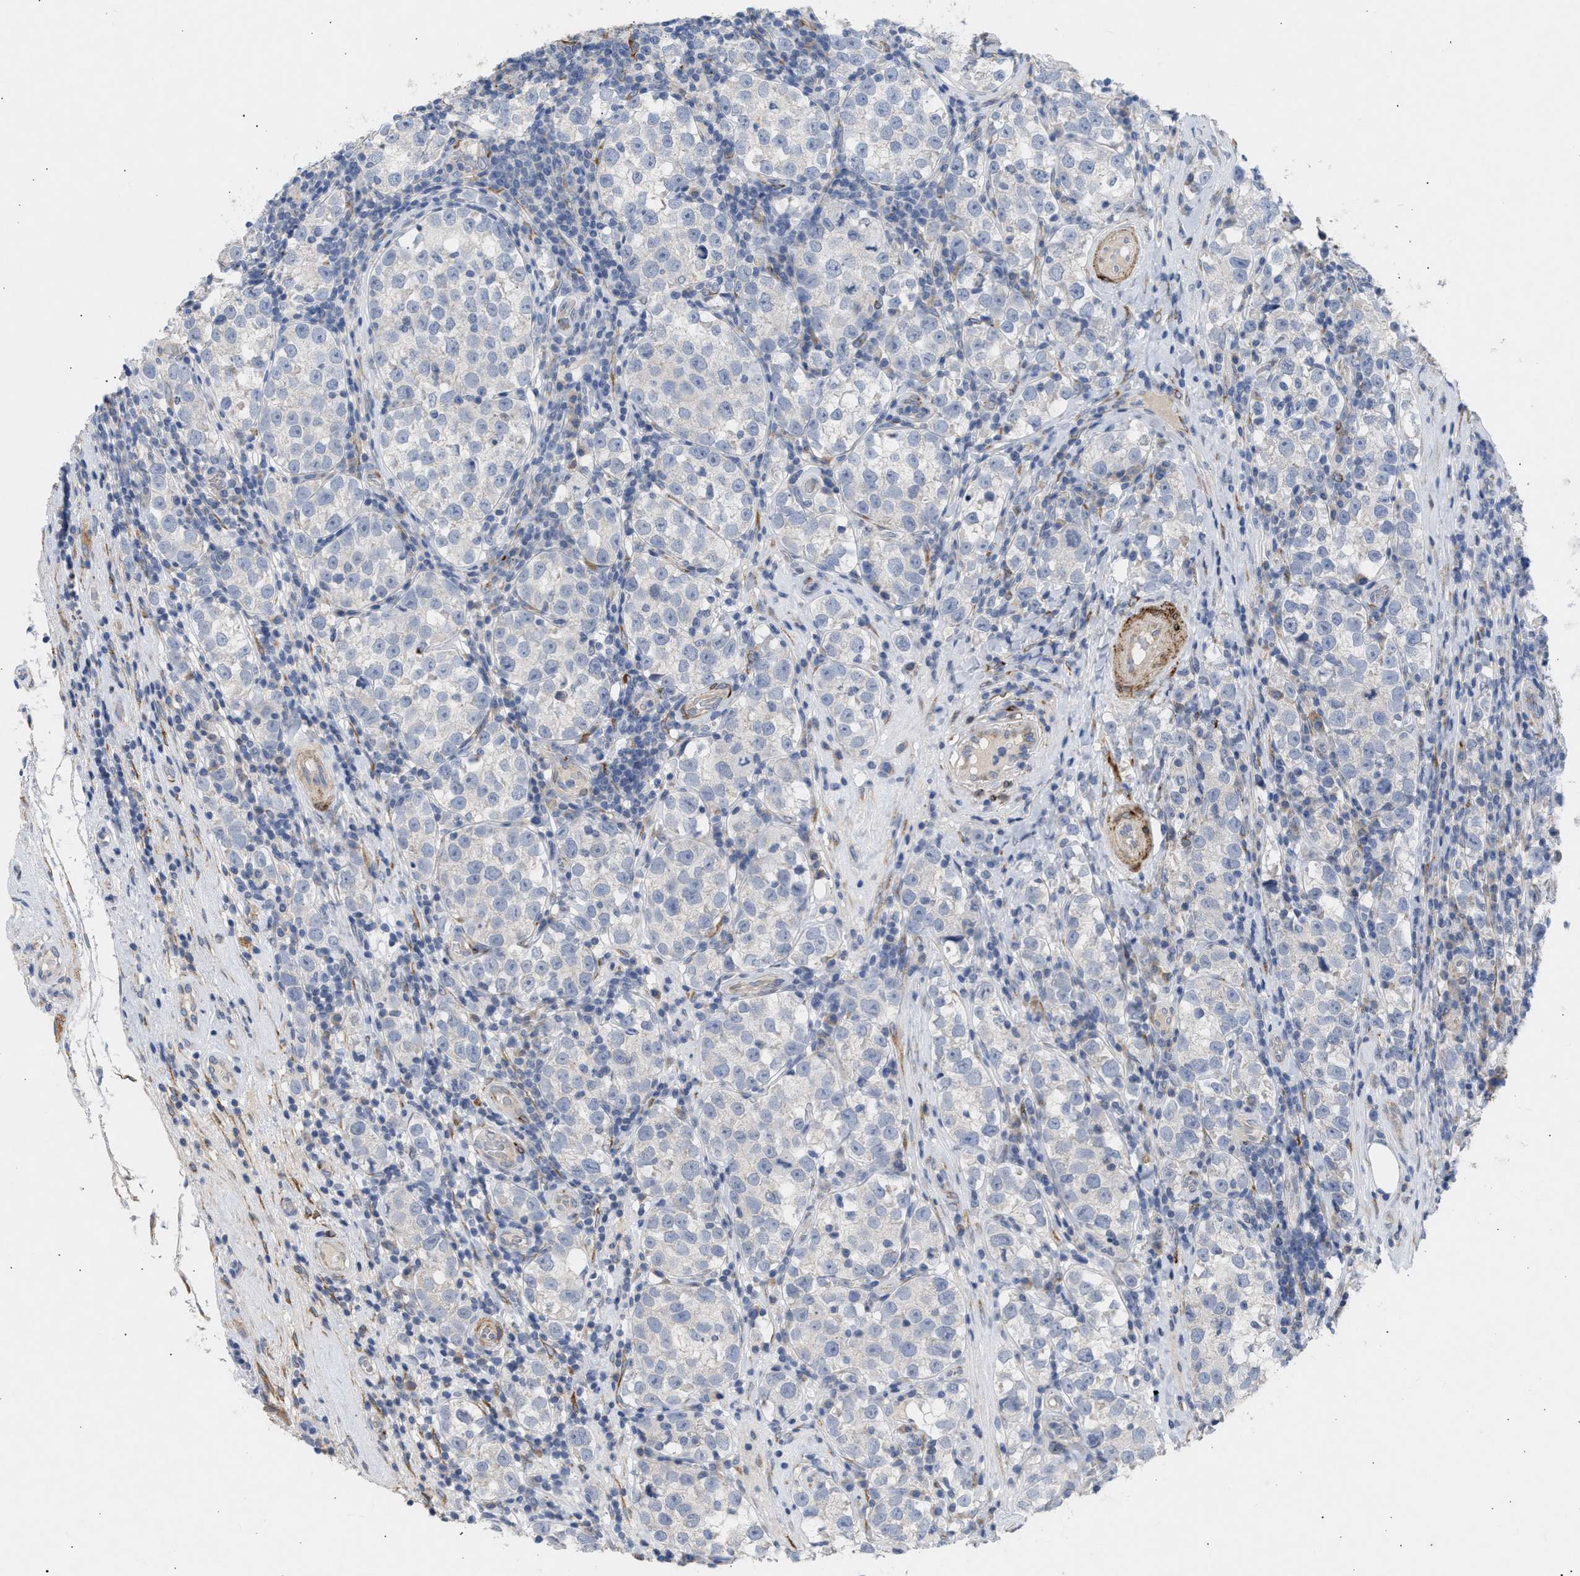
{"staining": {"intensity": "negative", "quantity": "none", "location": "none"}, "tissue": "testis cancer", "cell_type": "Tumor cells", "image_type": "cancer", "snomed": [{"axis": "morphology", "description": "Normal tissue, NOS"}, {"axis": "morphology", "description": "Seminoma, NOS"}, {"axis": "topography", "description": "Testis"}], "caption": "IHC image of neoplastic tissue: human testis seminoma stained with DAB (3,3'-diaminobenzidine) reveals no significant protein positivity in tumor cells. (DAB (3,3'-diaminobenzidine) IHC with hematoxylin counter stain).", "gene": "SELENOM", "patient": {"sex": "male", "age": 43}}